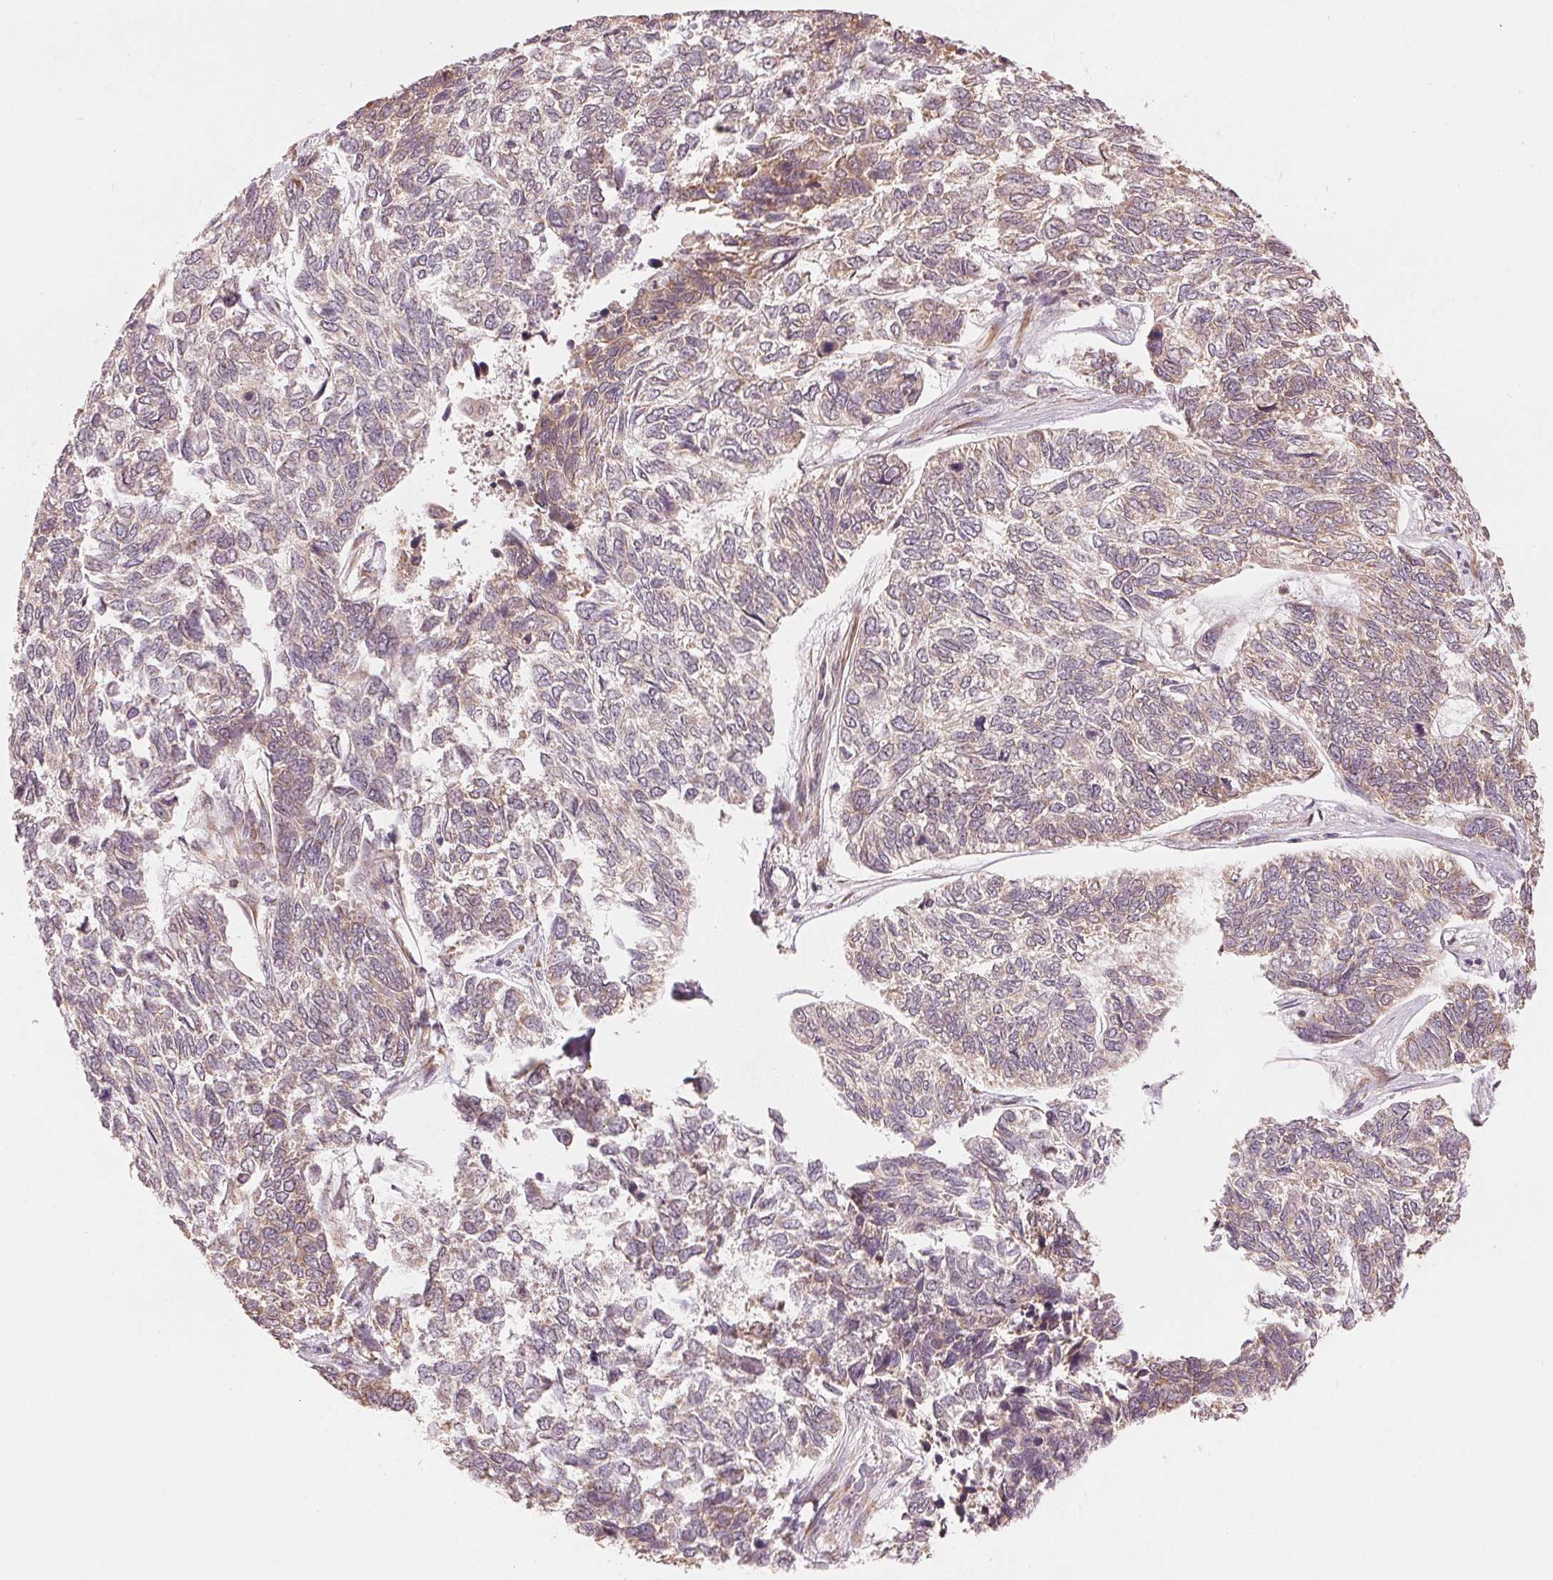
{"staining": {"intensity": "weak", "quantity": "<25%", "location": "cytoplasmic/membranous"}, "tissue": "skin cancer", "cell_type": "Tumor cells", "image_type": "cancer", "snomed": [{"axis": "morphology", "description": "Basal cell carcinoma"}, {"axis": "topography", "description": "Skin"}], "caption": "The image displays no significant positivity in tumor cells of skin cancer.", "gene": "SLC20A1", "patient": {"sex": "female", "age": 65}}